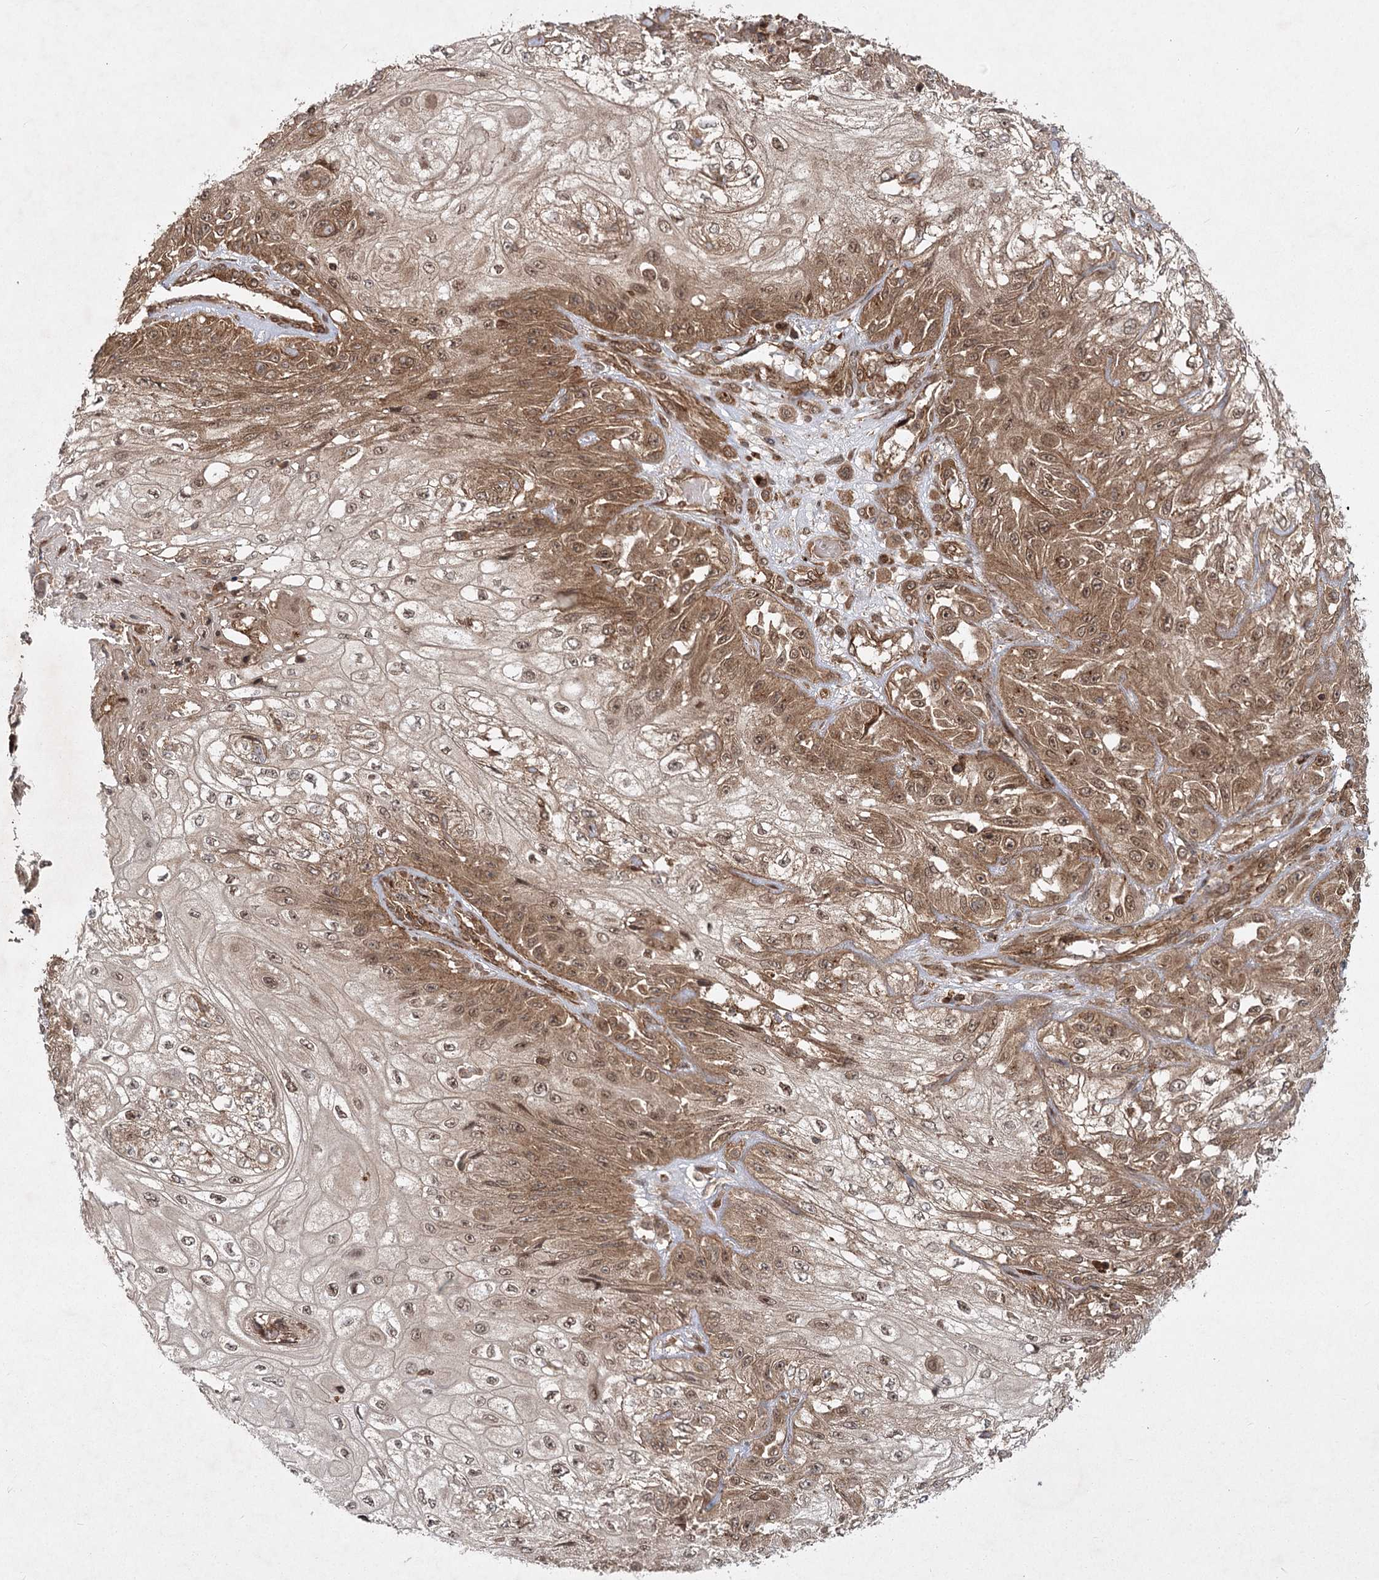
{"staining": {"intensity": "moderate", "quantity": ">75%", "location": "cytoplasmic/membranous,nuclear"}, "tissue": "skin cancer", "cell_type": "Tumor cells", "image_type": "cancer", "snomed": [{"axis": "morphology", "description": "Squamous cell carcinoma, NOS"}, {"axis": "morphology", "description": "Squamous cell carcinoma, metastatic, NOS"}, {"axis": "topography", "description": "Skin"}, {"axis": "topography", "description": "Lymph node"}], "caption": "The immunohistochemical stain labels moderate cytoplasmic/membranous and nuclear expression in tumor cells of metastatic squamous cell carcinoma (skin) tissue.", "gene": "MDFIC", "patient": {"sex": "male", "age": 75}}